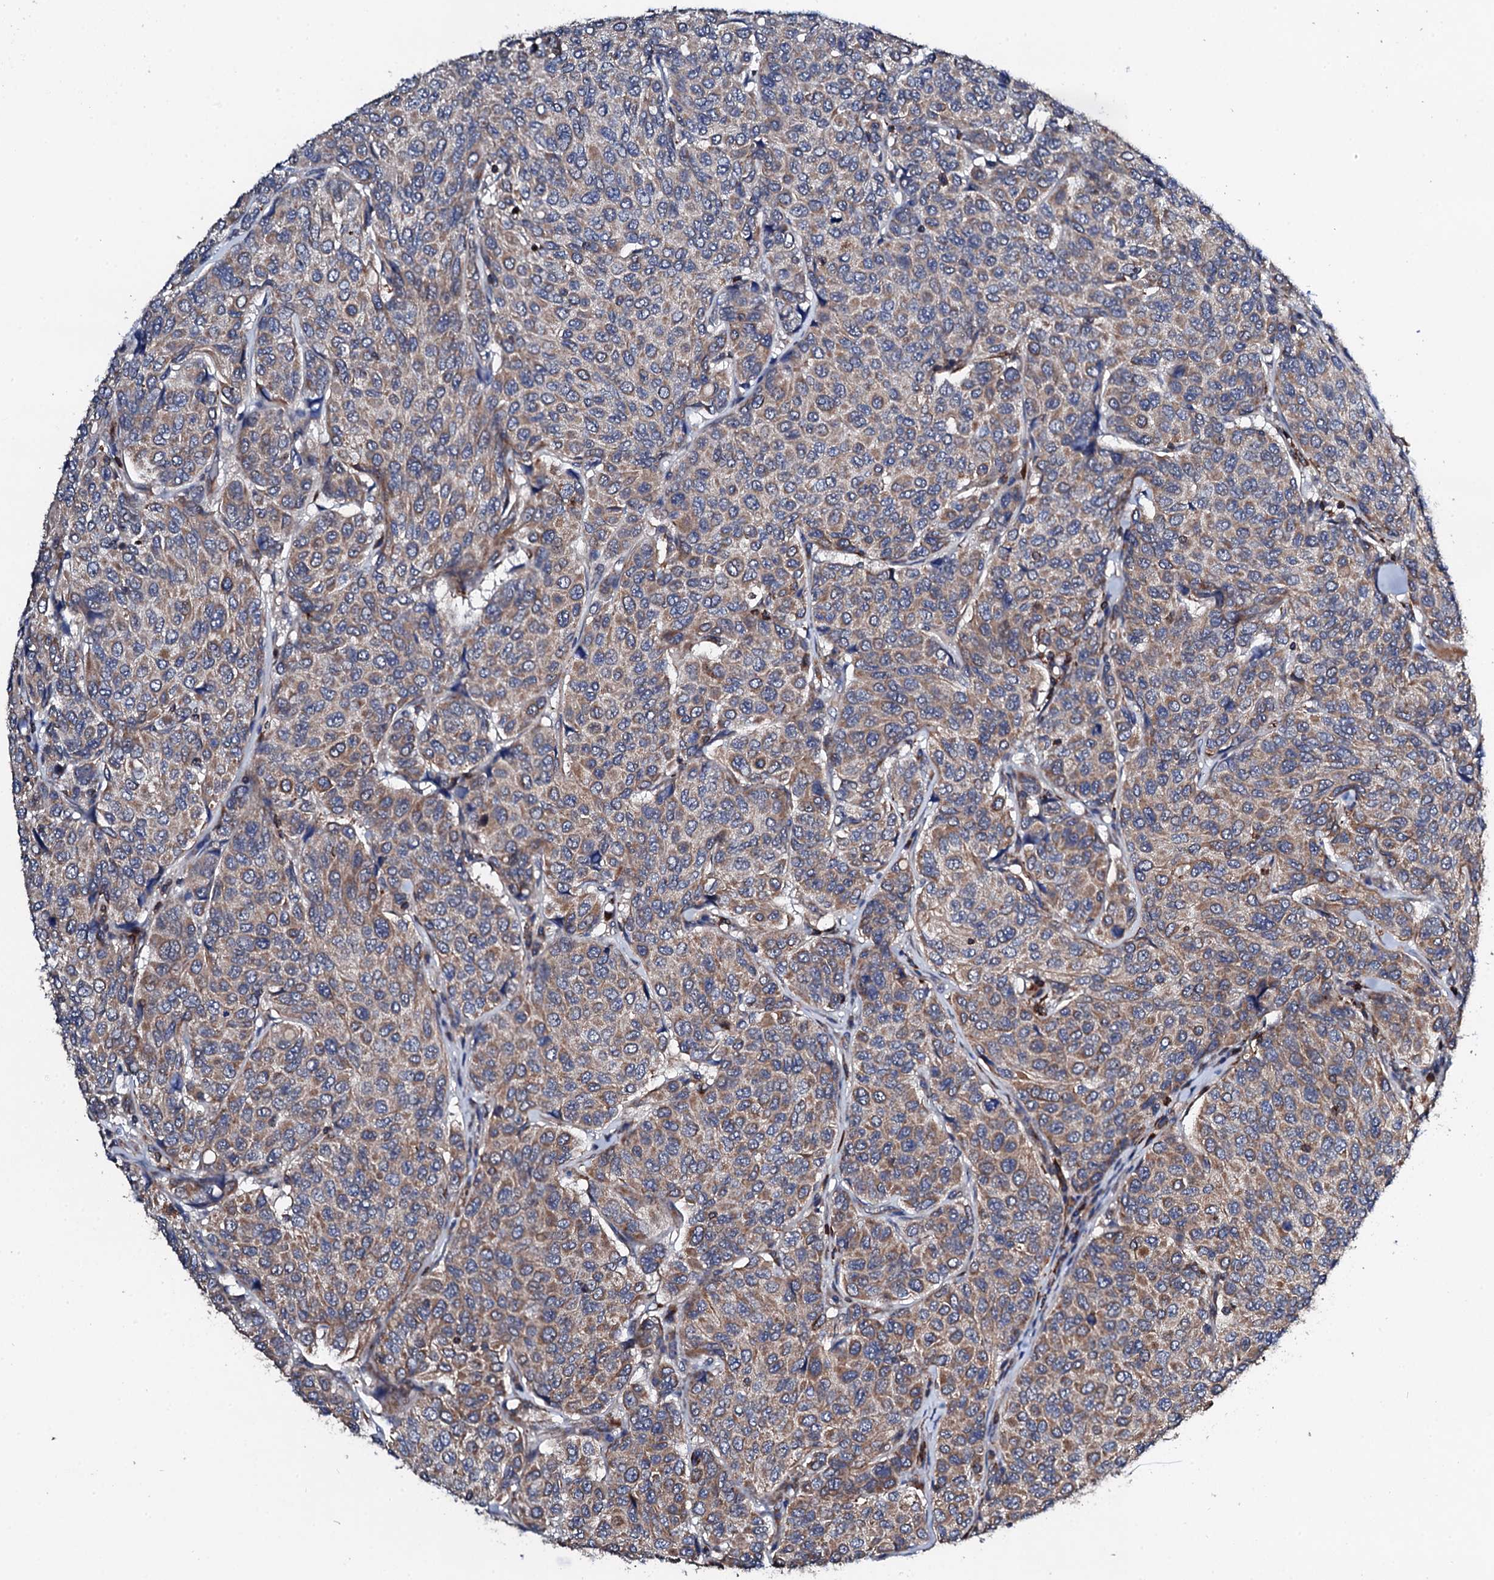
{"staining": {"intensity": "moderate", "quantity": "25%-75%", "location": "cytoplasmic/membranous"}, "tissue": "breast cancer", "cell_type": "Tumor cells", "image_type": "cancer", "snomed": [{"axis": "morphology", "description": "Duct carcinoma"}, {"axis": "topography", "description": "Breast"}], "caption": "Protein staining by immunohistochemistry (IHC) displays moderate cytoplasmic/membranous positivity in approximately 25%-75% of tumor cells in invasive ductal carcinoma (breast). (DAB IHC, brown staining for protein, blue staining for nuclei).", "gene": "COG4", "patient": {"sex": "female", "age": 55}}